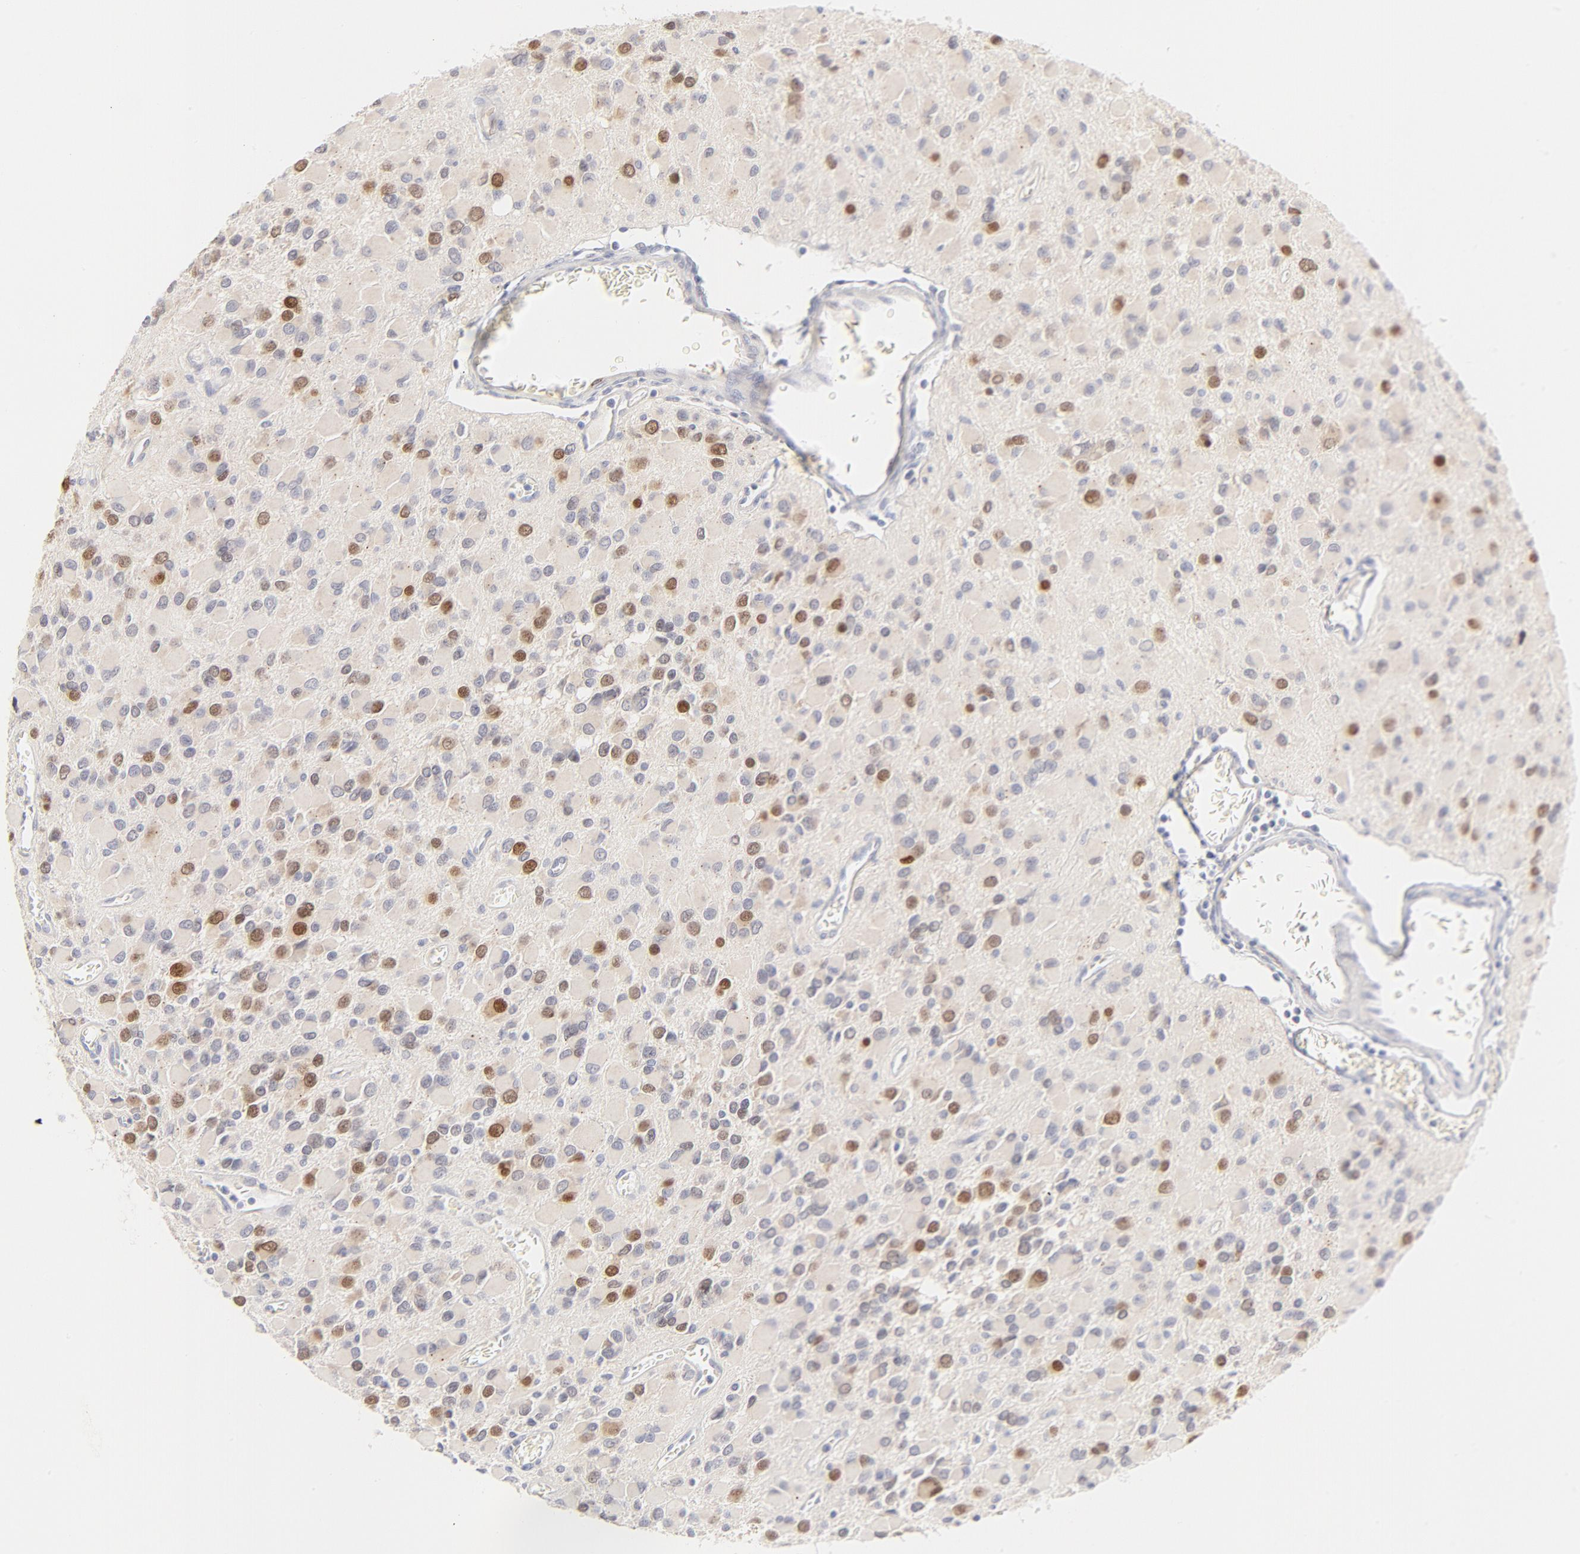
{"staining": {"intensity": "moderate", "quantity": "<25%", "location": "cytoplasmic/membranous,nuclear"}, "tissue": "glioma", "cell_type": "Tumor cells", "image_type": "cancer", "snomed": [{"axis": "morphology", "description": "Glioma, malignant, Low grade"}, {"axis": "topography", "description": "Brain"}], "caption": "Immunohistochemical staining of human malignant glioma (low-grade) shows moderate cytoplasmic/membranous and nuclear protein staining in about <25% of tumor cells.", "gene": "NKX2-2", "patient": {"sex": "male", "age": 42}}